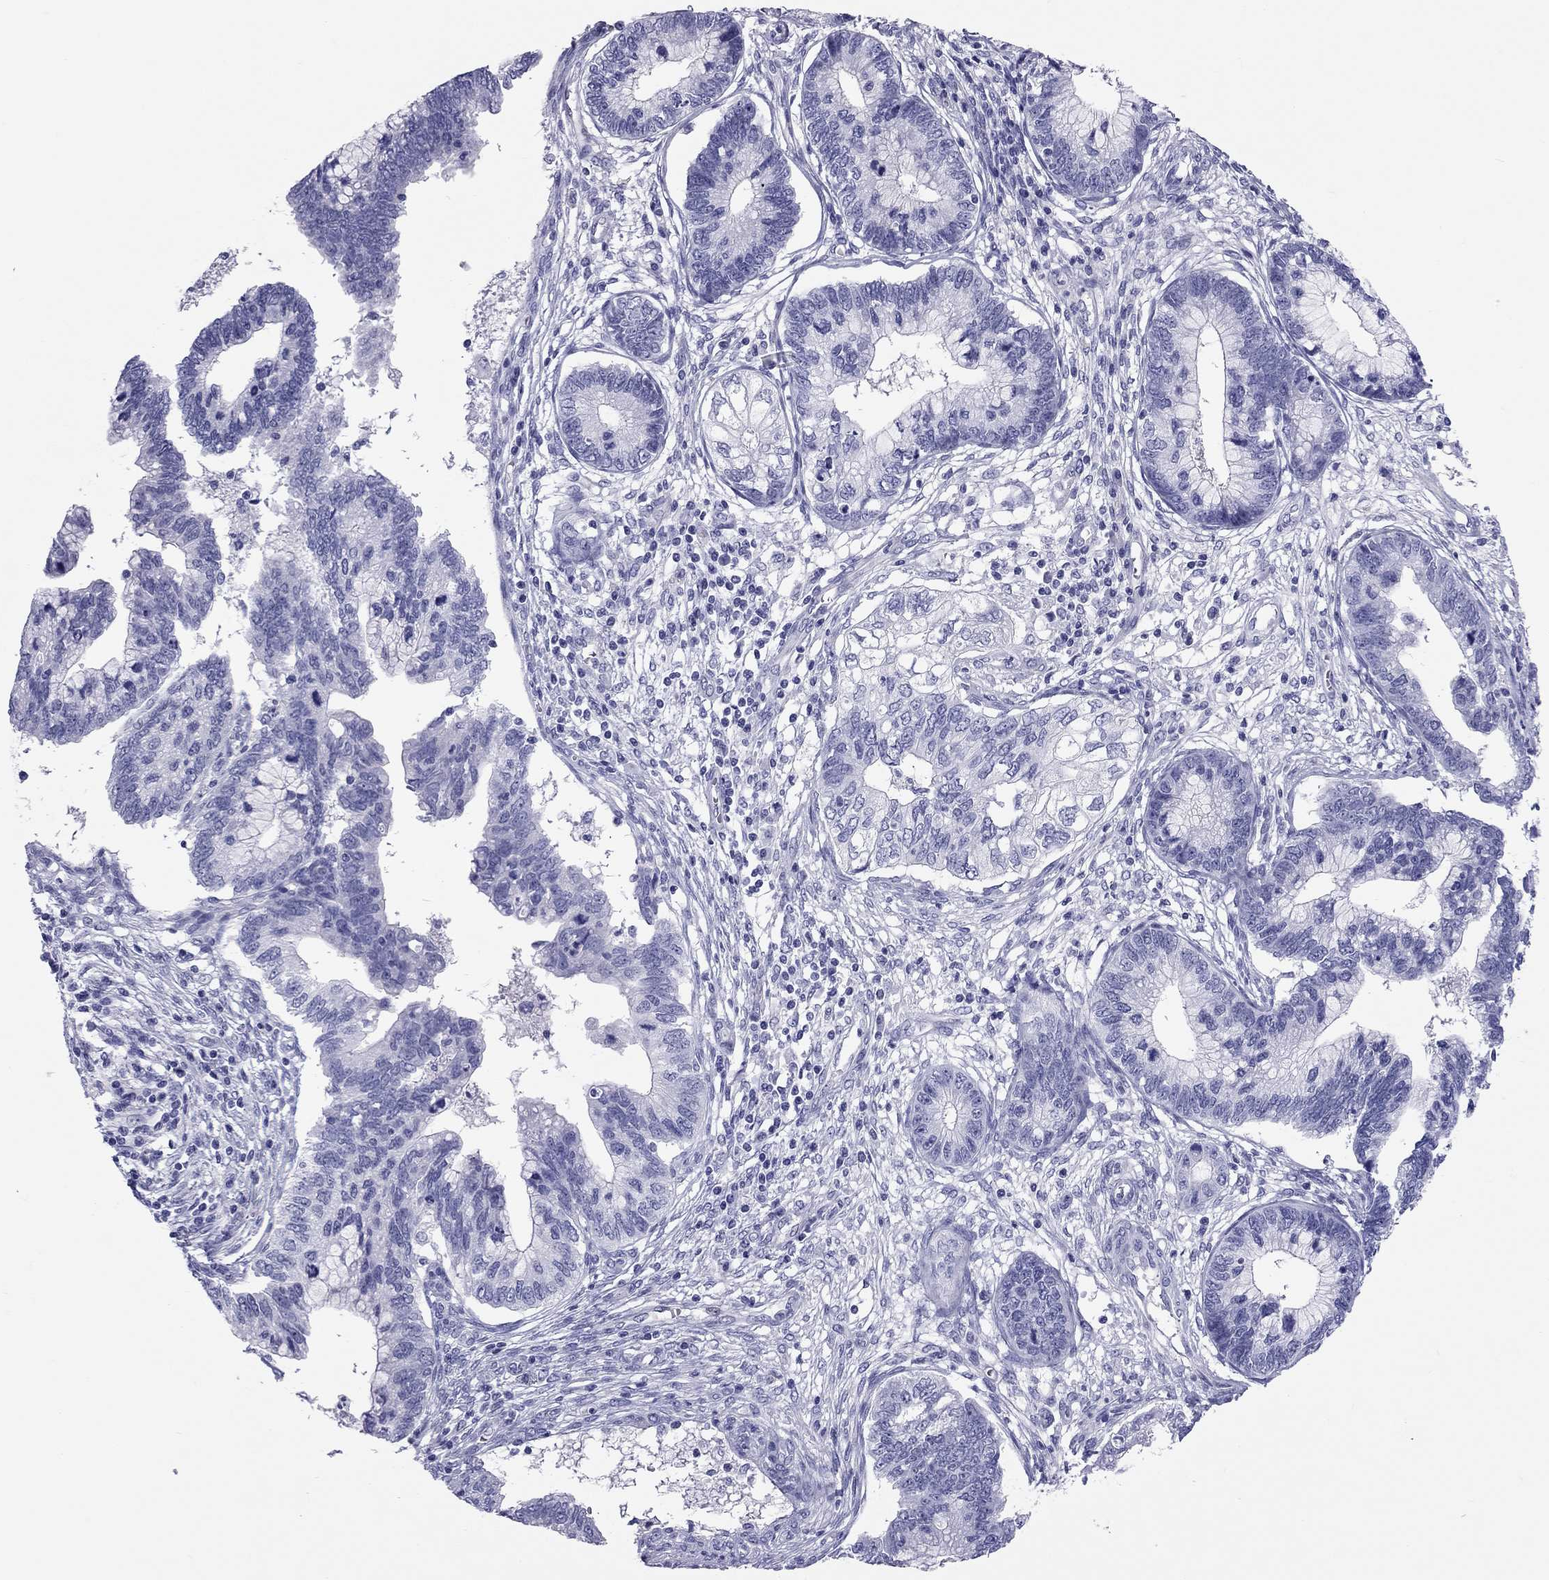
{"staining": {"intensity": "negative", "quantity": "none", "location": "none"}, "tissue": "cervical cancer", "cell_type": "Tumor cells", "image_type": "cancer", "snomed": [{"axis": "morphology", "description": "Adenocarcinoma, NOS"}, {"axis": "topography", "description": "Cervix"}], "caption": "The image reveals no significant staining in tumor cells of adenocarcinoma (cervical).", "gene": "FSCN3", "patient": {"sex": "female", "age": 44}}